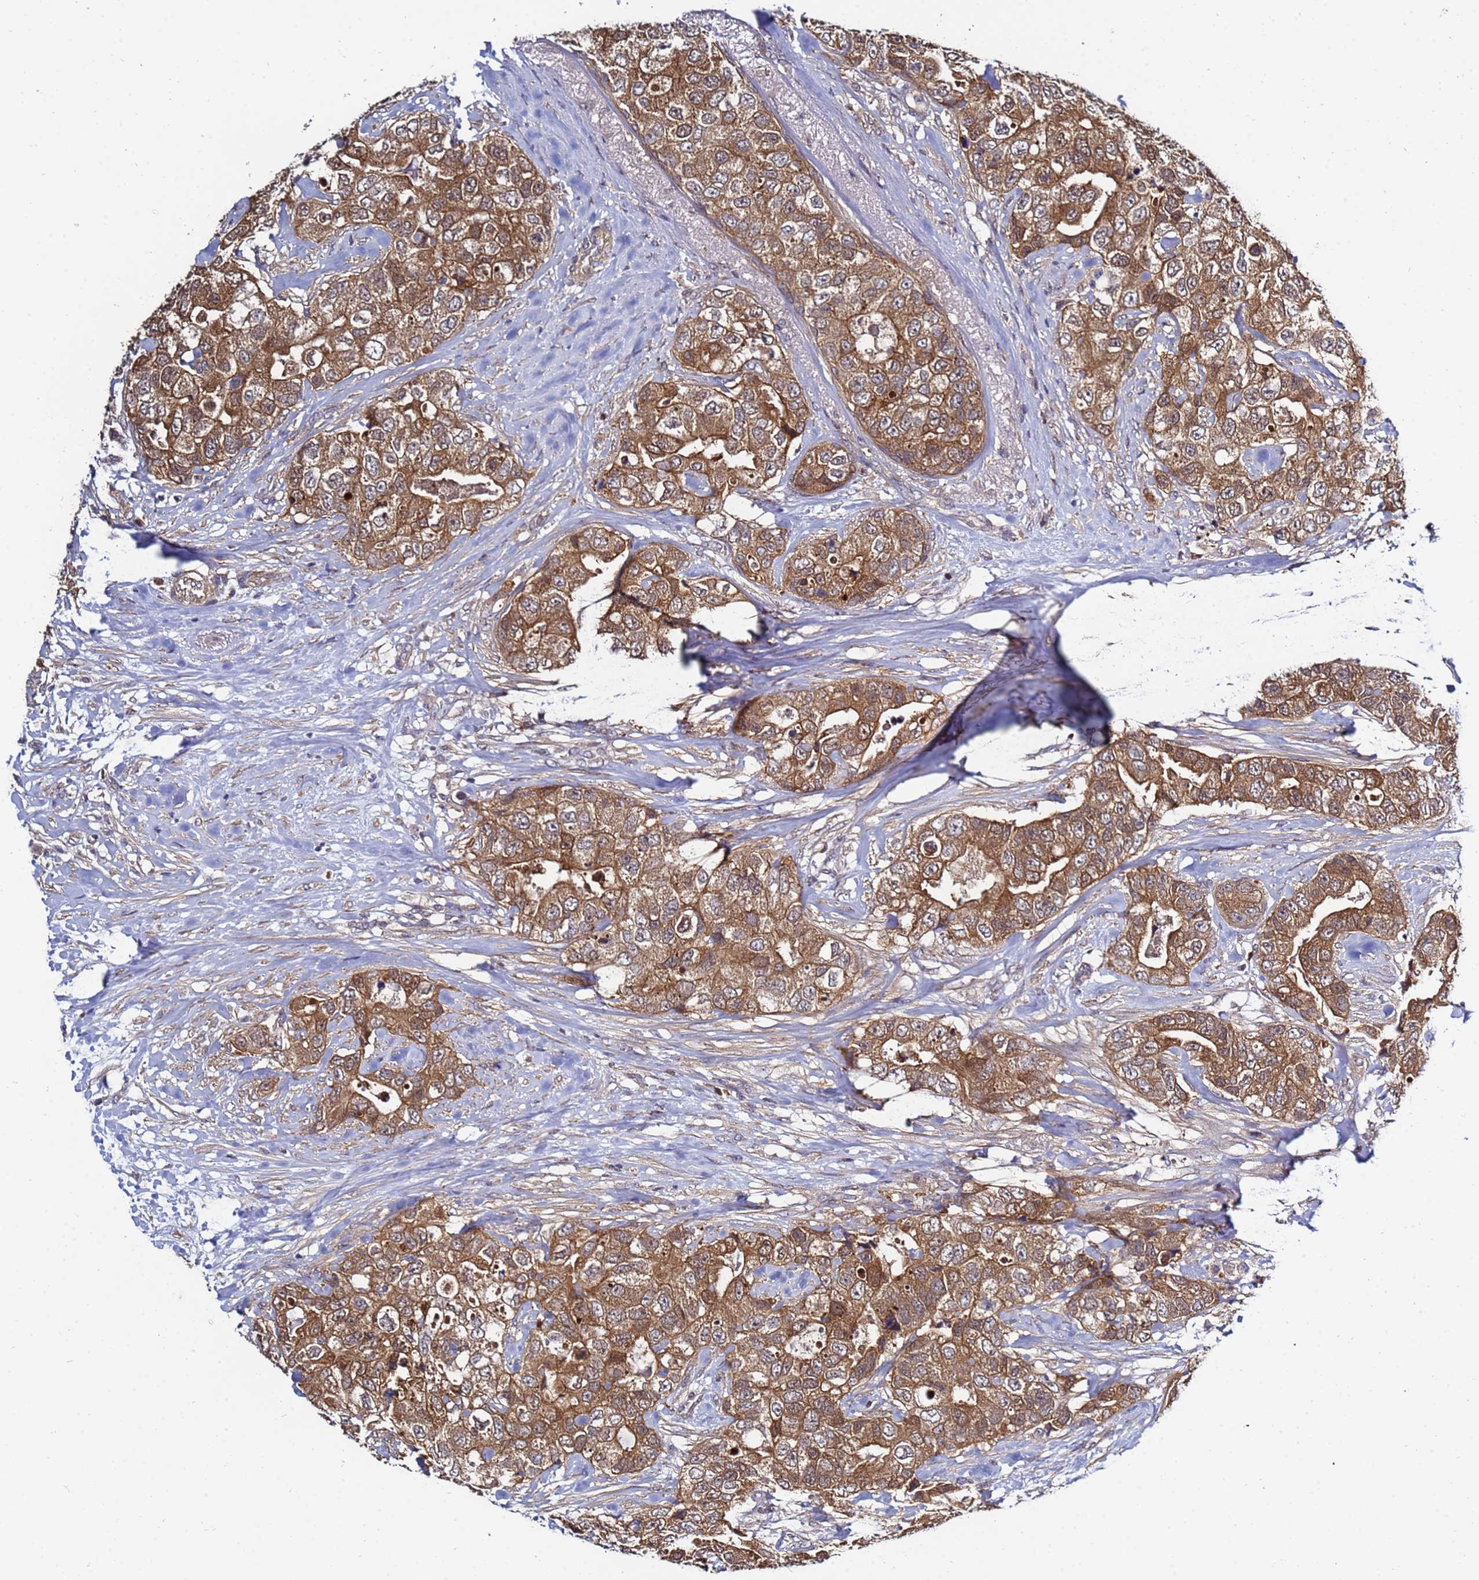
{"staining": {"intensity": "moderate", "quantity": ">75%", "location": "cytoplasmic/membranous"}, "tissue": "breast cancer", "cell_type": "Tumor cells", "image_type": "cancer", "snomed": [{"axis": "morphology", "description": "Duct carcinoma"}, {"axis": "topography", "description": "Breast"}], "caption": "Moderate cytoplasmic/membranous positivity is identified in about >75% of tumor cells in breast infiltrating ductal carcinoma.", "gene": "NAXE", "patient": {"sex": "female", "age": 62}}